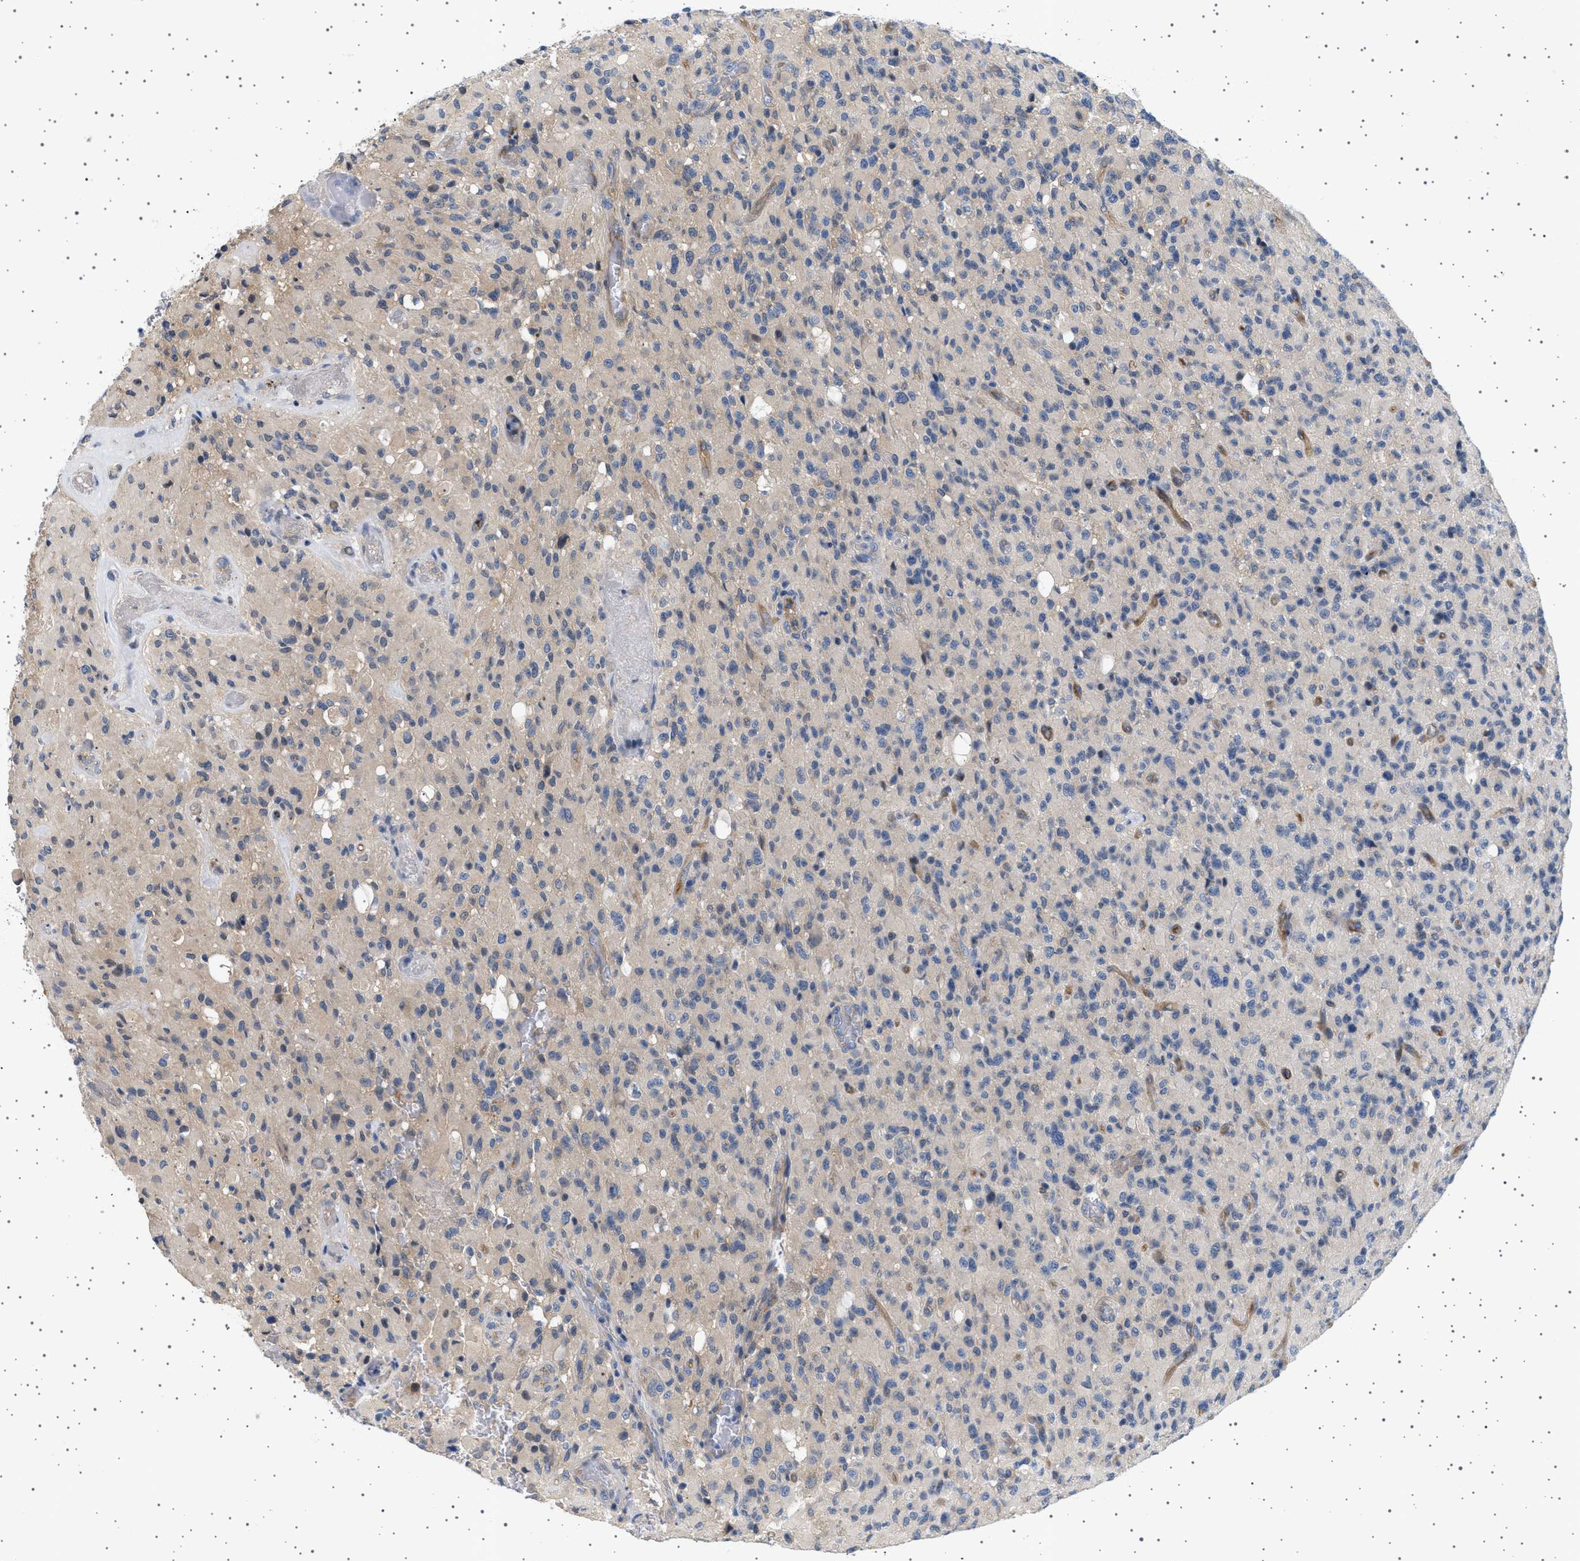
{"staining": {"intensity": "negative", "quantity": "none", "location": "none"}, "tissue": "glioma", "cell_type": "Tumor cells", "image_type": "cancer", "snomed": [{"axis": "morphology", "description": "Glioma, malignant, High grade"}, {"axis": "topography", "description": "Brain"}], "caption": "High magnification brightfield microscopy of glioma stained with DAB (3,3'-diaminobenzidine) (brown) and counterstained with hematoxylin (blue): tumor cells show no significant expression. (IHC, brightfield microscopy, high magnification).", "gene": "PLPP6", "patient": {"sex": "male", "age": 71}}